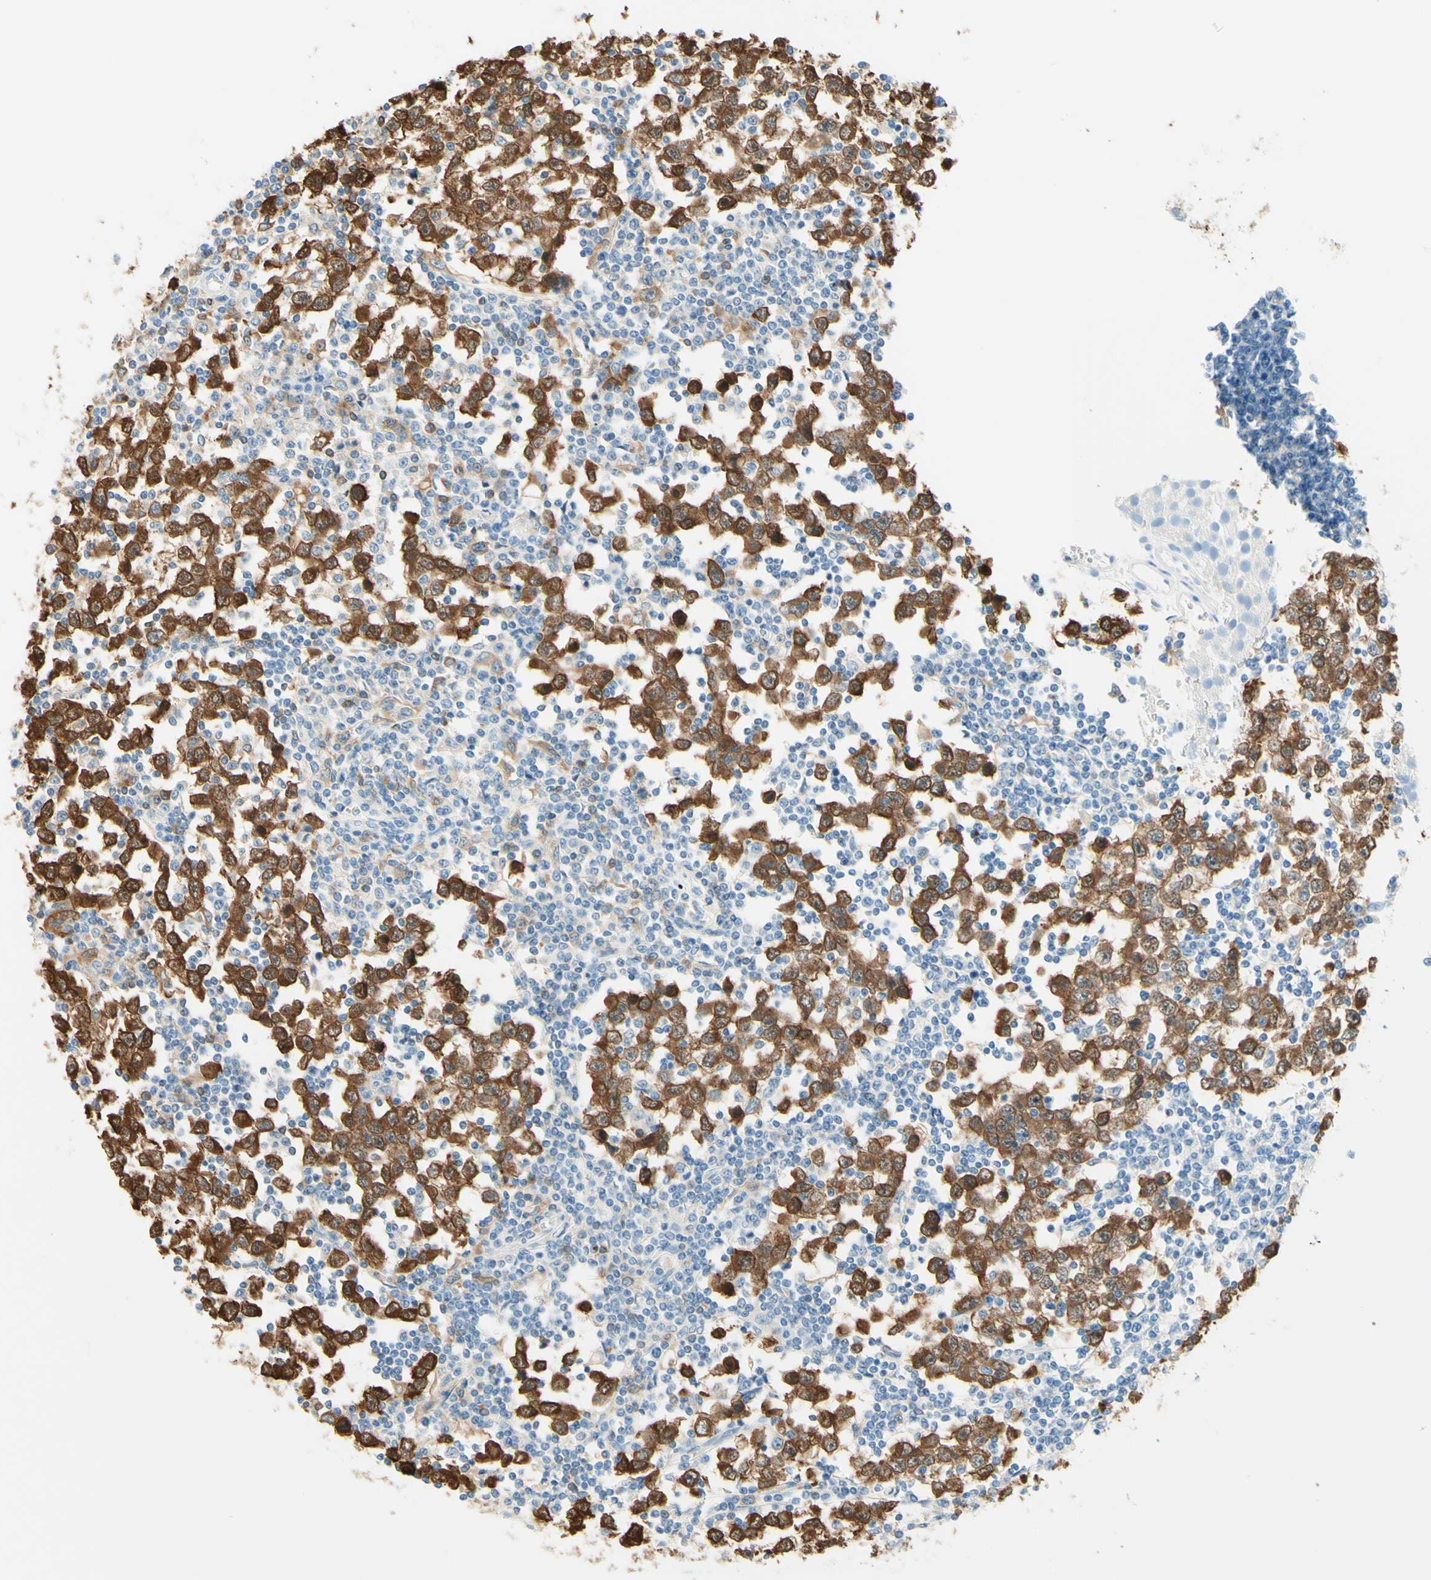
{"staining": {"intensity": "strong", "quantity": ">75%", "location": "none"}, "tissue": "testis cancer", "cell_type": "Tumor cells", "image_type": "cancer", "snomed": [{"axis": "morphology", "description": "Seminoma, NOS"}, {"axis": "topography", "description": "Testis"}], "caption": "Protein staining reveals strong None staining in approximately >75% of tumor cells in testis seminoma. Nuclei are stained in blue.", "gene": "TMEM132D", "patient": {"sex": "male", "age": 65}}